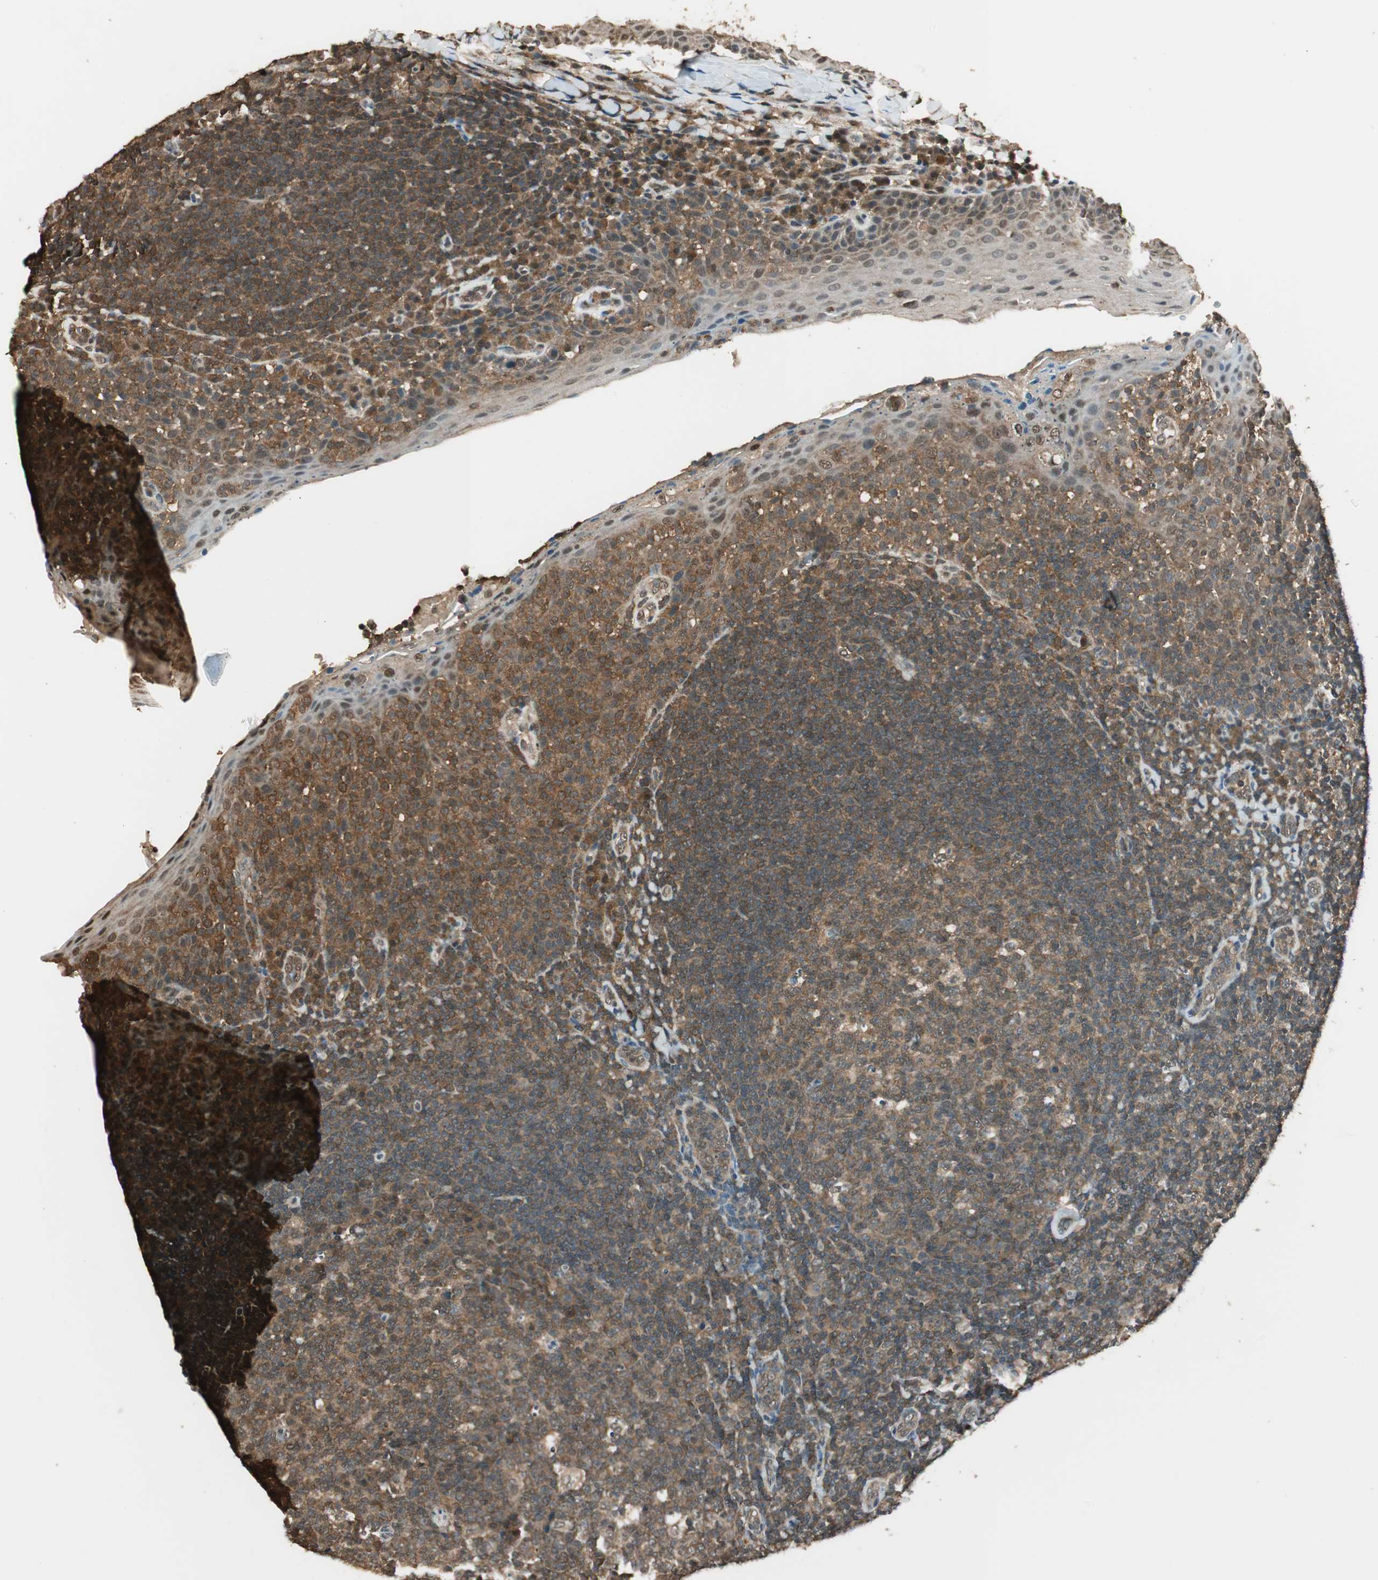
{"staining": {"intensity": "moderate", "quantity": ">75%", "location": "cytoplasmic/membranous"}, "tissue": "tonsil", "cell_type": "Germinal center cells", "image_type": "normal", "snomed": [{"axis": "morphology", "description": "Normal tissue, NOS"}, {"axis": "topography", "description": "Tonsil"}], "caption": "A micrograph of human tonsil stained for a protein exhibits moderate cytoplasmic/membranous brown staining in germinal center cells.", "gene": "USP5", "patient": {"sex": "male", "age": 17}}